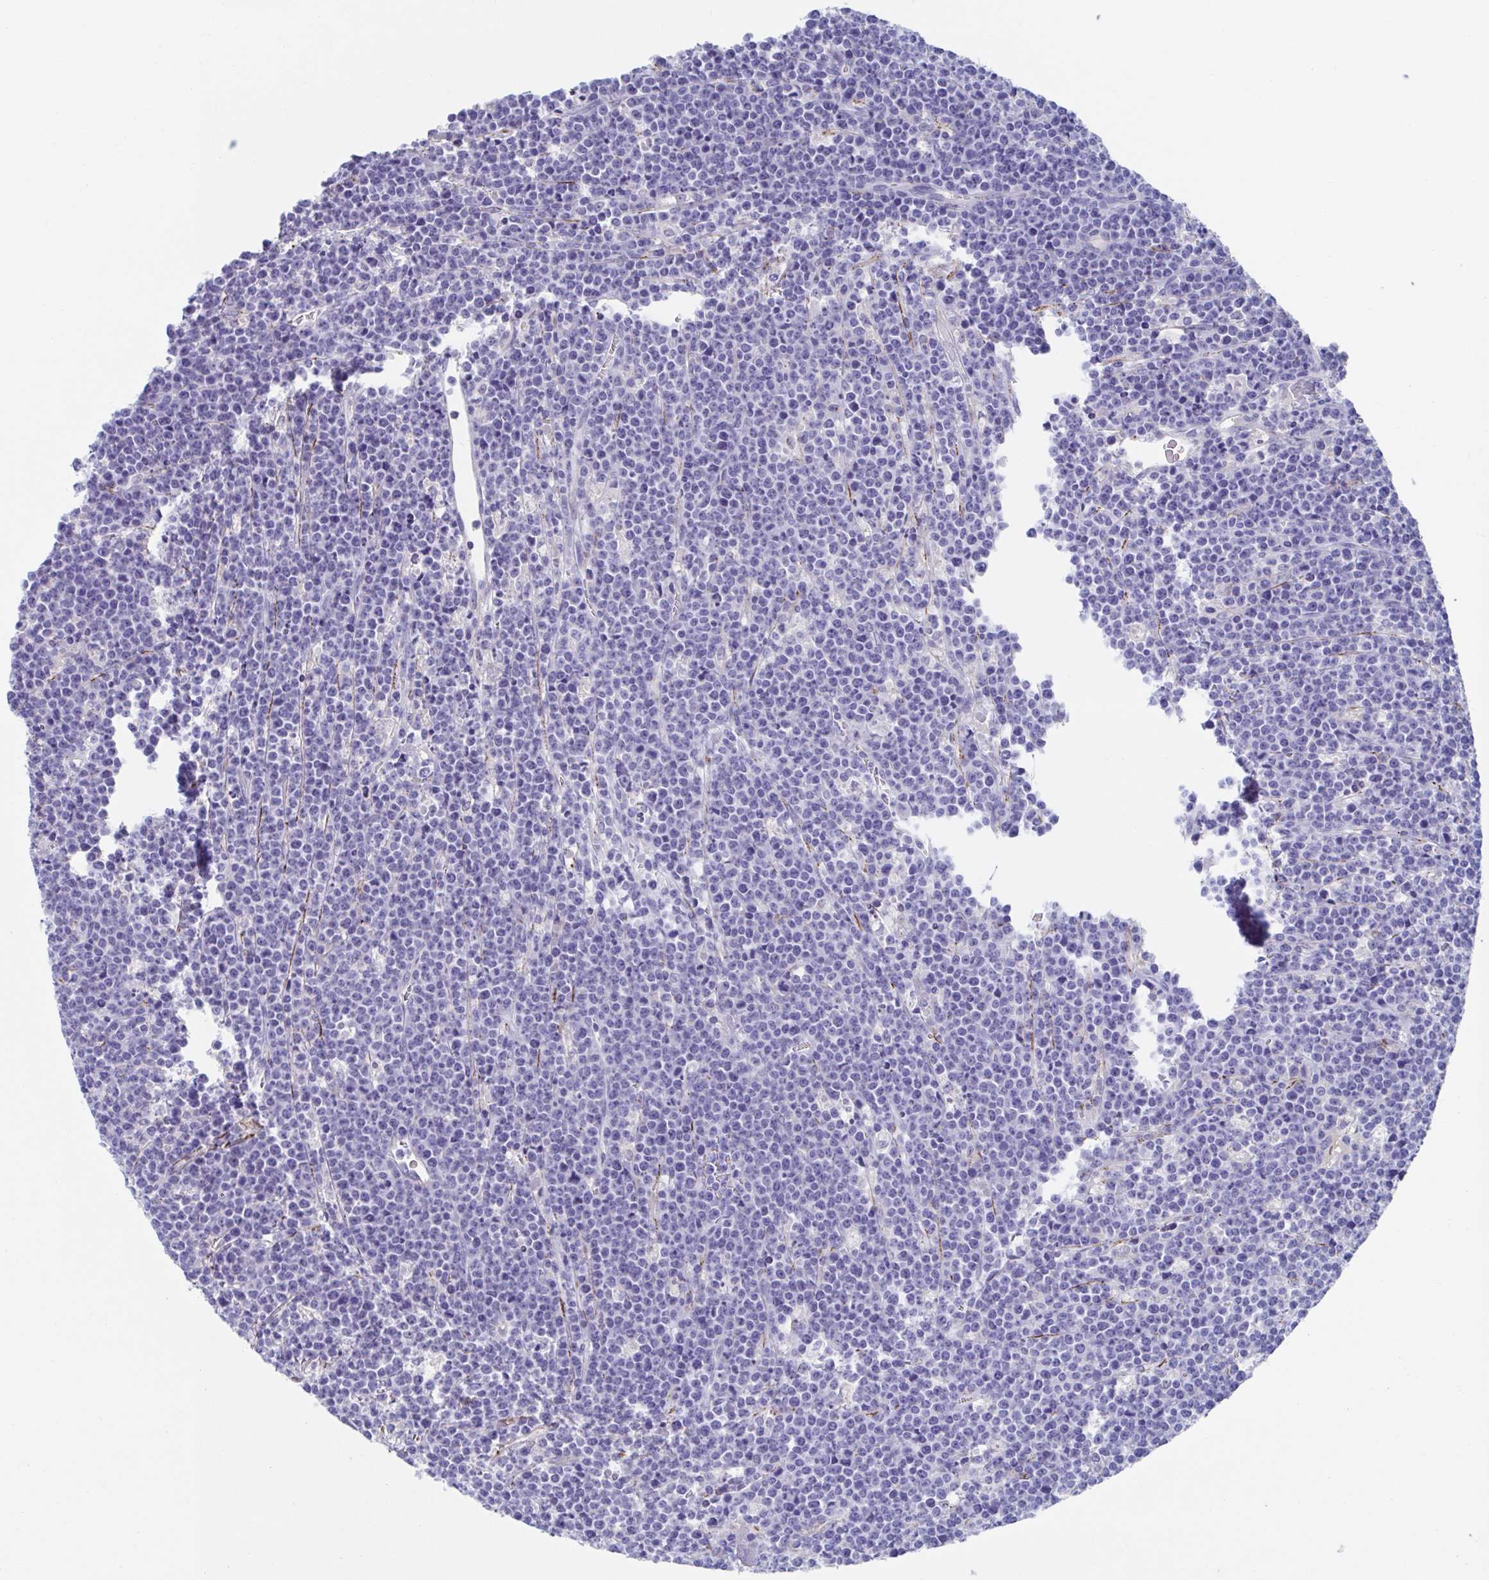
{"staining": {"intensity": "negative", "quantity": "none", "location": "none"}, "tissue": "lymphoma", "cell_type": "Tumor cells", "image_type": "cancer", "snomed": [{"axis": "morphology", "description": "Malignant lymphoma, non-Hodgkin's type, High grade"}, {"axis": "topography", "description": "Ovary"}], "caption": "Immunohistochemistry (IHC) image of malignant lymphoma, non-Hodgkin's type (high-grade) stained for a protein (brown), which exhibits no staining in tumor cells. Brightfield microscopy of IHC stained with DAB (brown) and hematoxylin (blue), captured at high magnification.", "gene": "CDH2", "patient": {"sex": "female", "age": 56}}